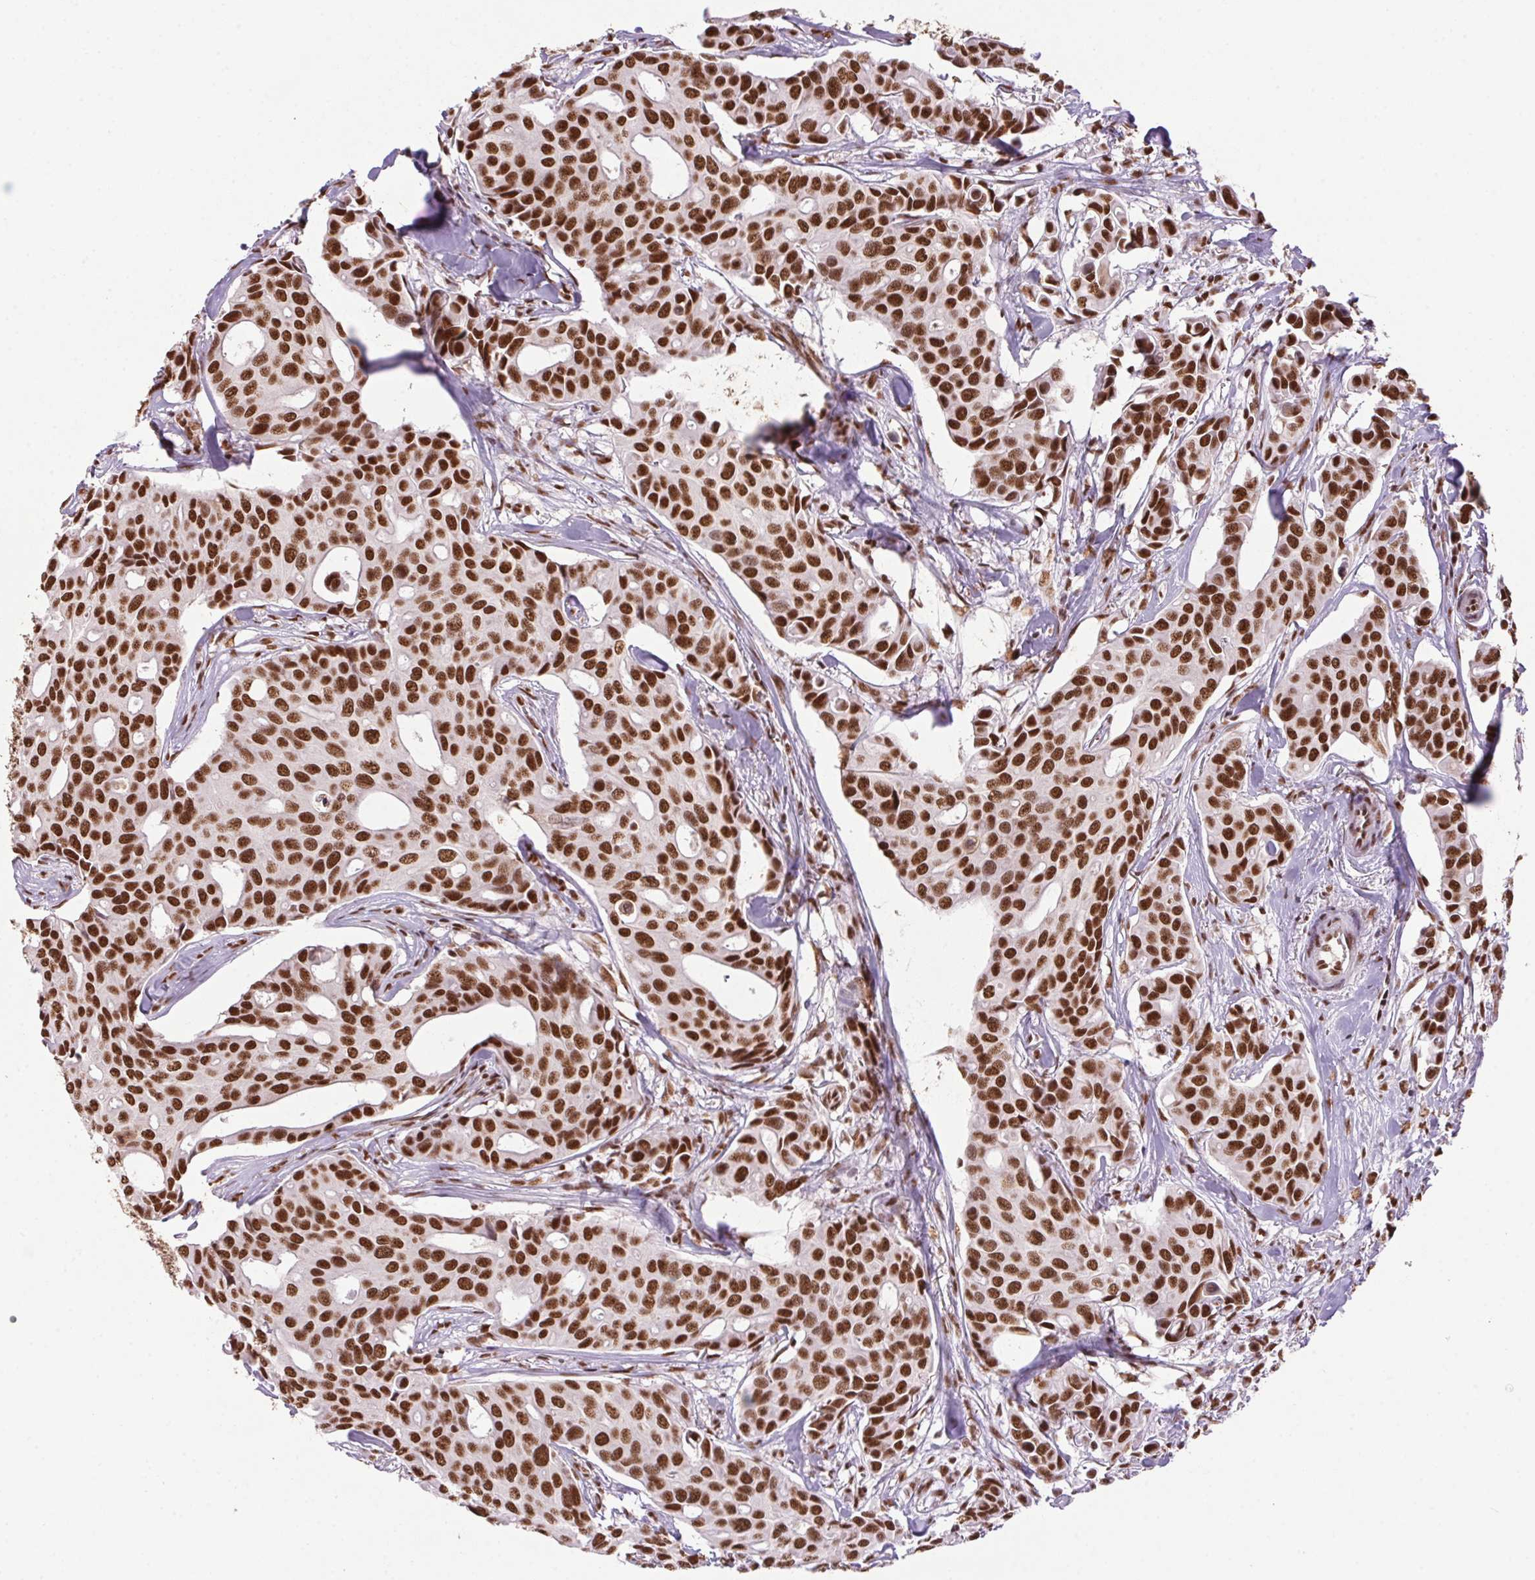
{"staining": {"intensity": "strong", "quantity": ">75%", "location": "nuclear"}, "tissue": "breast cancer", "cell_type": "Tumor cells", "image_type": "cancer", "snomed": [{"axis": "morphology", "description": "Duct carcinoma"}, {"axis": "topography", "description": "Breast"}], "caption": "Protein positivity by IHC reveals strong nuclear staining in about >75% of tumor cells in breast invasive ductal carcinoma. The staining was performed using DAB, with brown indicating positive protein expression. Nuclei are stained blue with hematoxylin.", "gene": "ZNF207", "patient": {"sex": "female", "age": 54}}